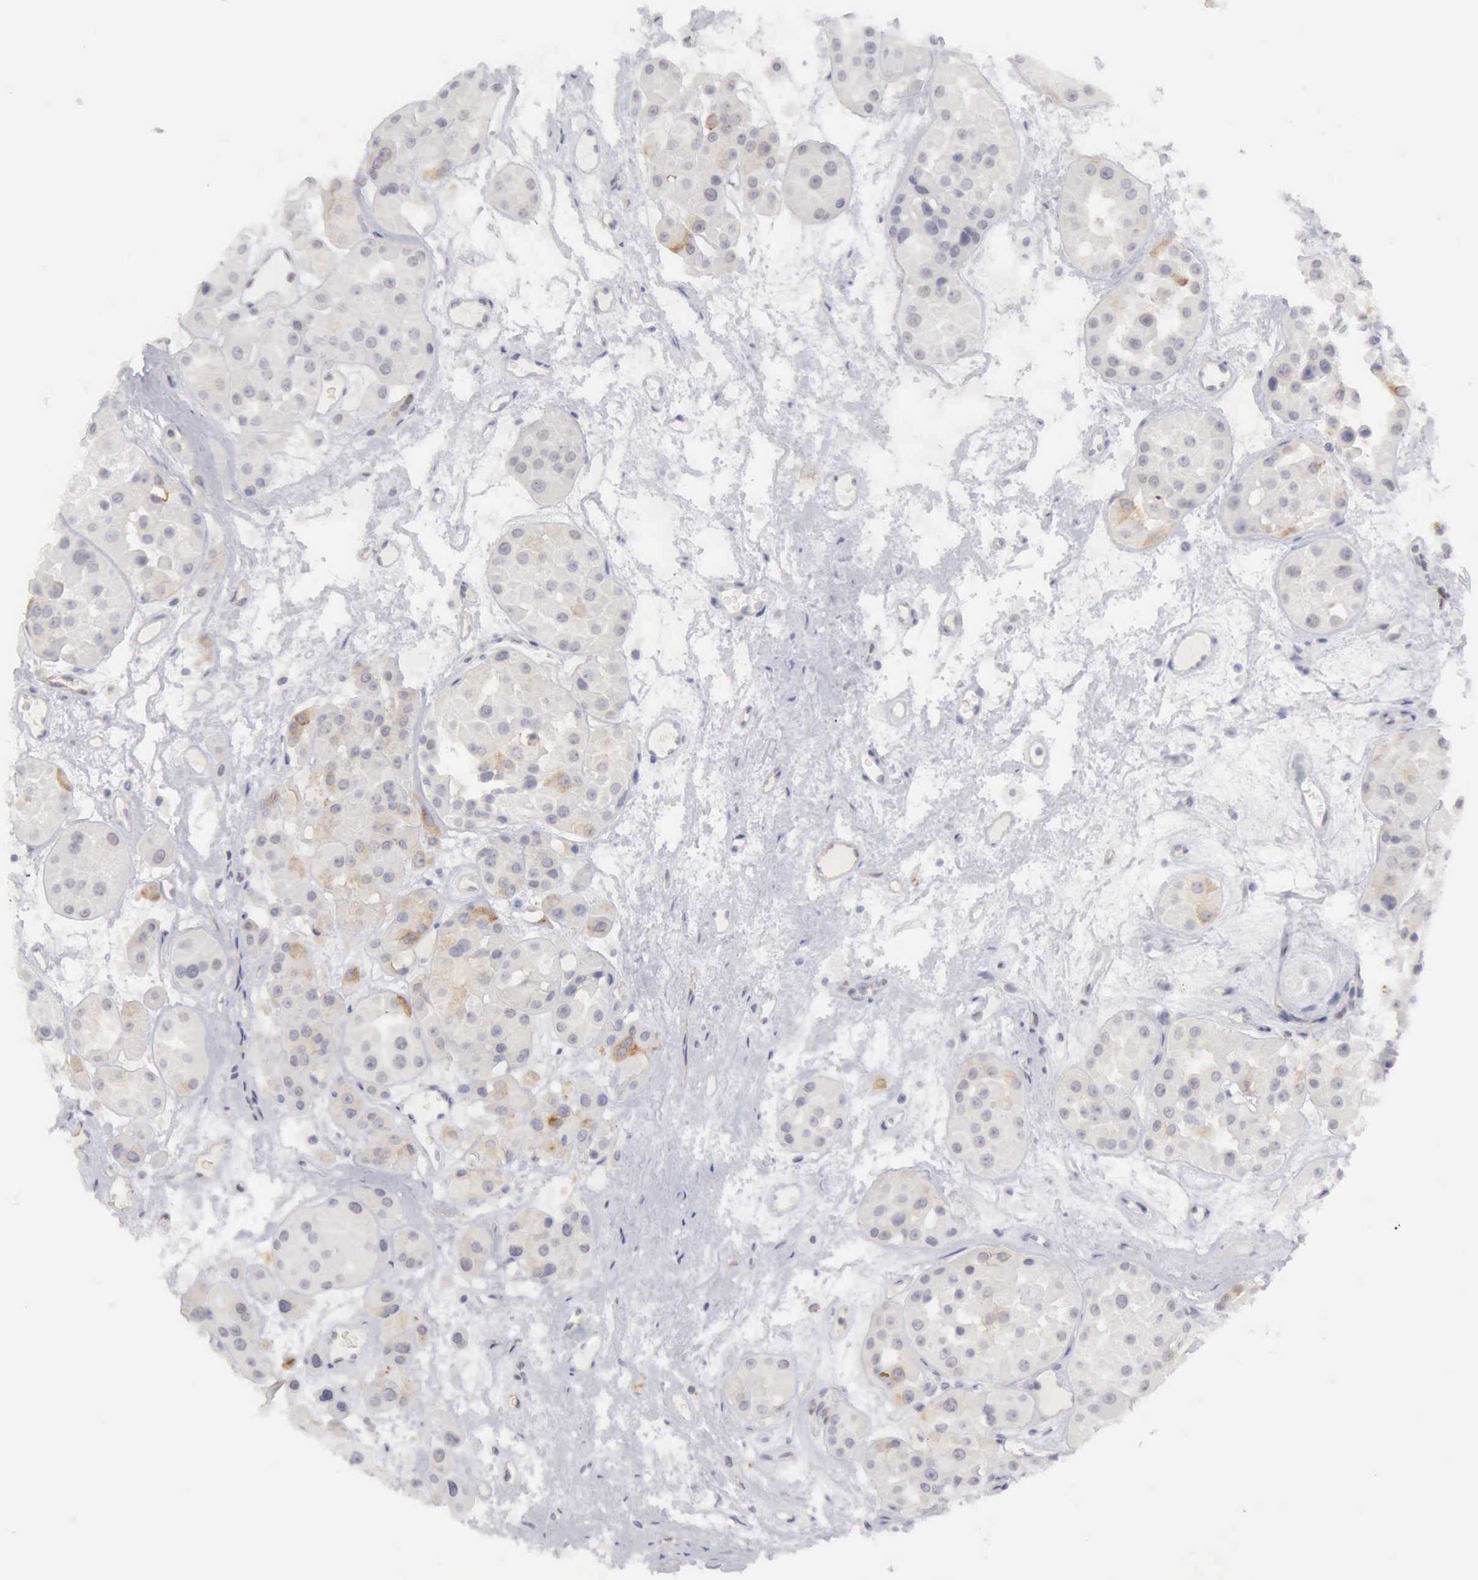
{"staining": {"intensity": "negative", "quantity": "none", "location": "none"}, "tissue": "renal cancer", "cell_type": "Tumor cells", "image_type": "cancer", "snomed": [{"axis": "morphology", "description": "Adenocarcinoma, uncertain malignant potential"}, {"axis": "topography", "description": "Kidney"}], "caption": "IHC of renal cancer (adenocarcinoma,  uncertain malignant potential) exhibits no positivity in tumor cells.", "gene": "TFRC", "patient": {"sex": "male", "age": 63}}